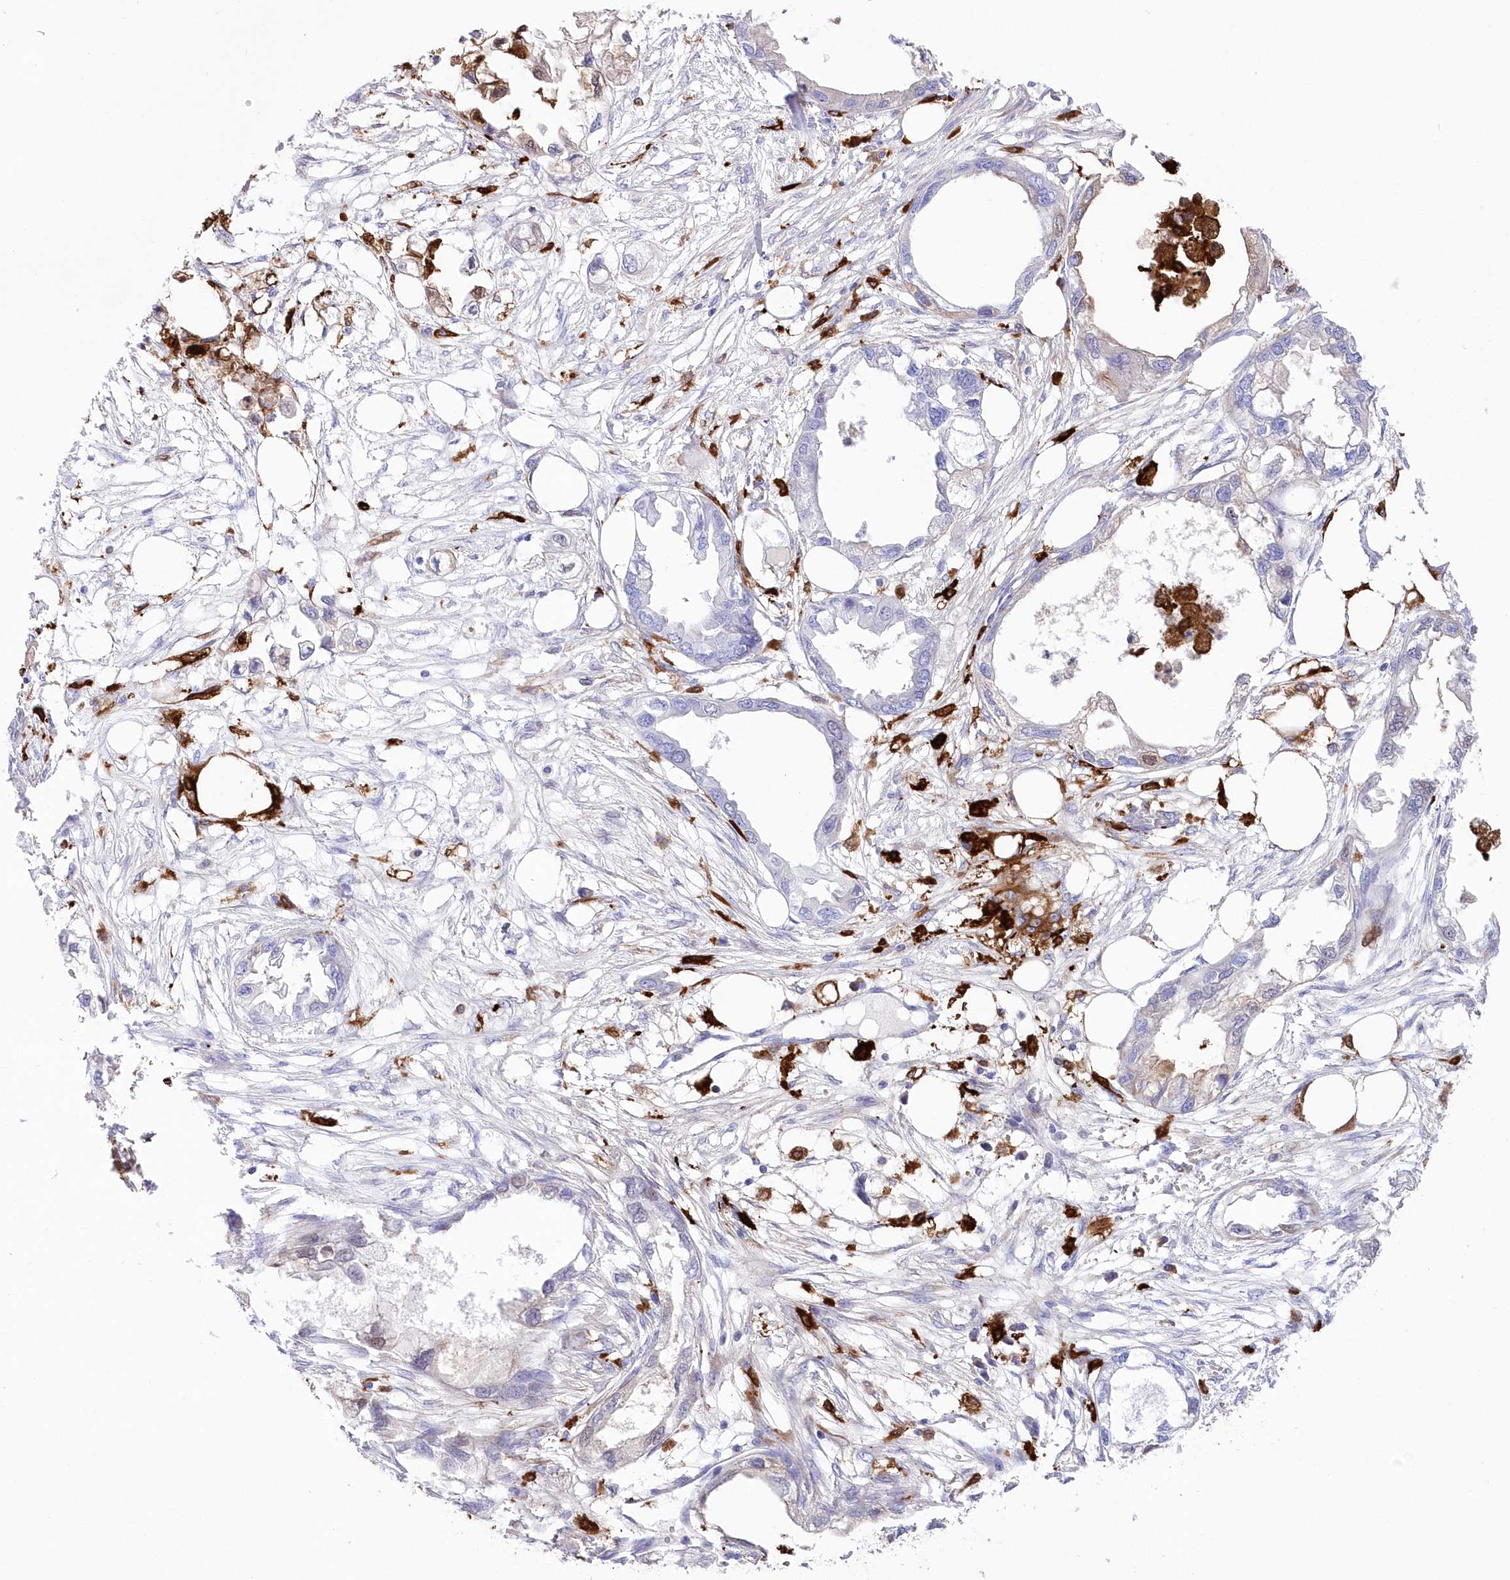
{"staining": {"intensity": "negative", "quantity": "none", "location": "none"}, "tissue": "endometrial cancer", "cell_type": "Tumor cells", "image_type": "cancer", "snomed": [{"axis": "morphology", "description": "Adenocarcinoma, NOS"}, {"axis": "morphology", "description": "Adenocarcinoma, metastatic, NOS"}, {"axis": "topography", "description": "Adipose tissue"}, {"axis": "topography", "description": "Endometrium"}], "caption": "Immunohistochemistry (IHC) histopathology image of neoplastic tissue: human endometrial cancer (metastatic adenocarcinoma) stained with DAB (3,3'-diaminobenzidine) reveals no significant protein staining in tumor cells.", "gene": "DNAJC19", "patient": {"sex": "female", "age": 67}}